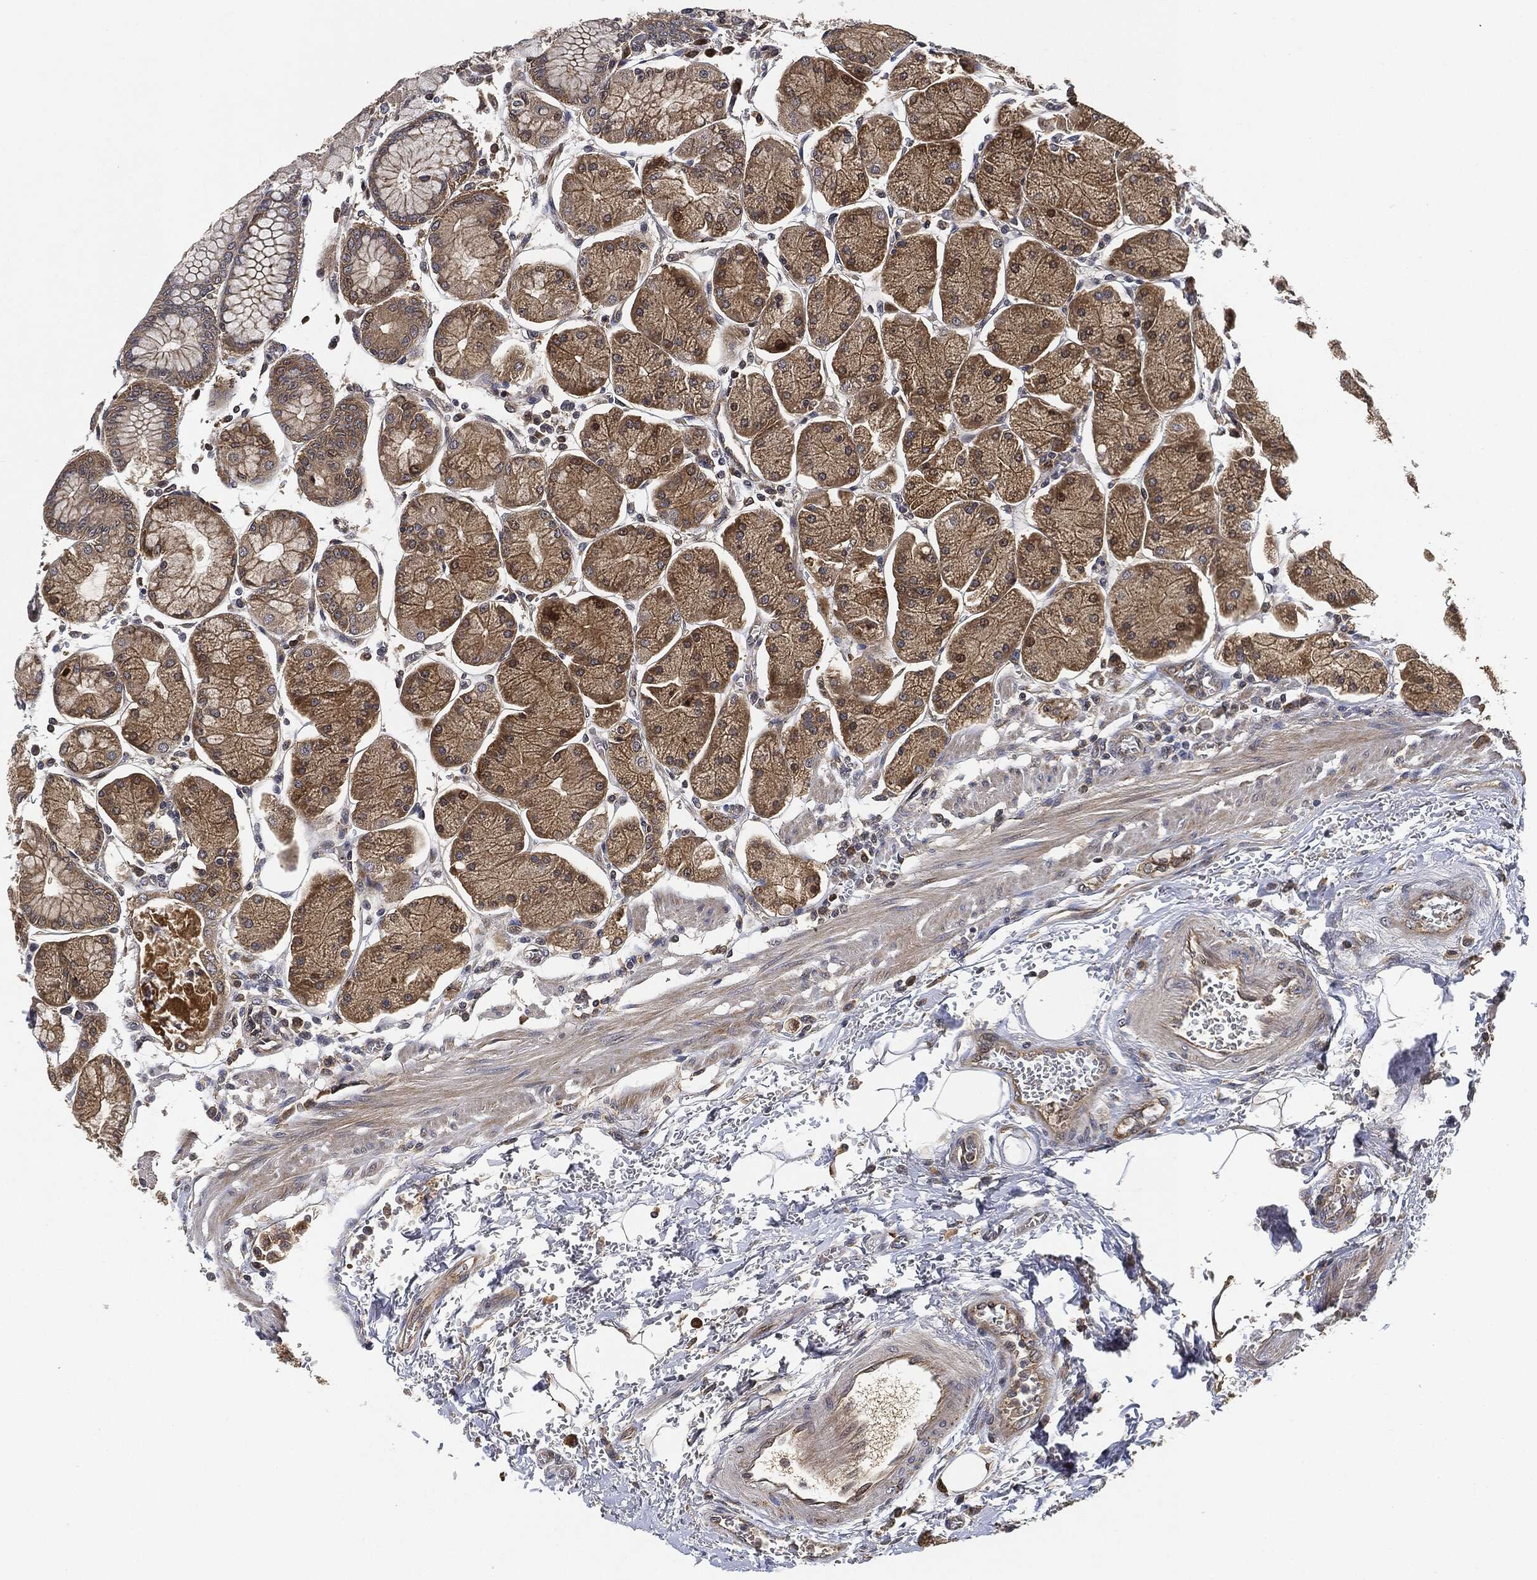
{"staining": {"intensity": "weak", "quantity": ">75%", "location": "cytoplasmic/membranous"}, "tissue": "stomach", "cell_type": "Glandular cells", "image_type": "normal", "snomed": [{"axis": "morphology", "description": "Normal tissue, NOS"}, {"axis": "morphology", "description": "Adenocarcinoma, NOS"}, {"axis": "topography", "description": "Stomach, upper"}, {"axis": "topography", "description": "Stomach"}], "caption": "Immunohistochemistry (DAB) staining of unremarkable human stomach demonstrates weak cytoplasmic/membranous protein staining in approximately >75% of glandular cells. (IHC, brightfield microscopy, high magnification).", "gene": "MLST8", "patient": {"sex": "male", "age": 76}}